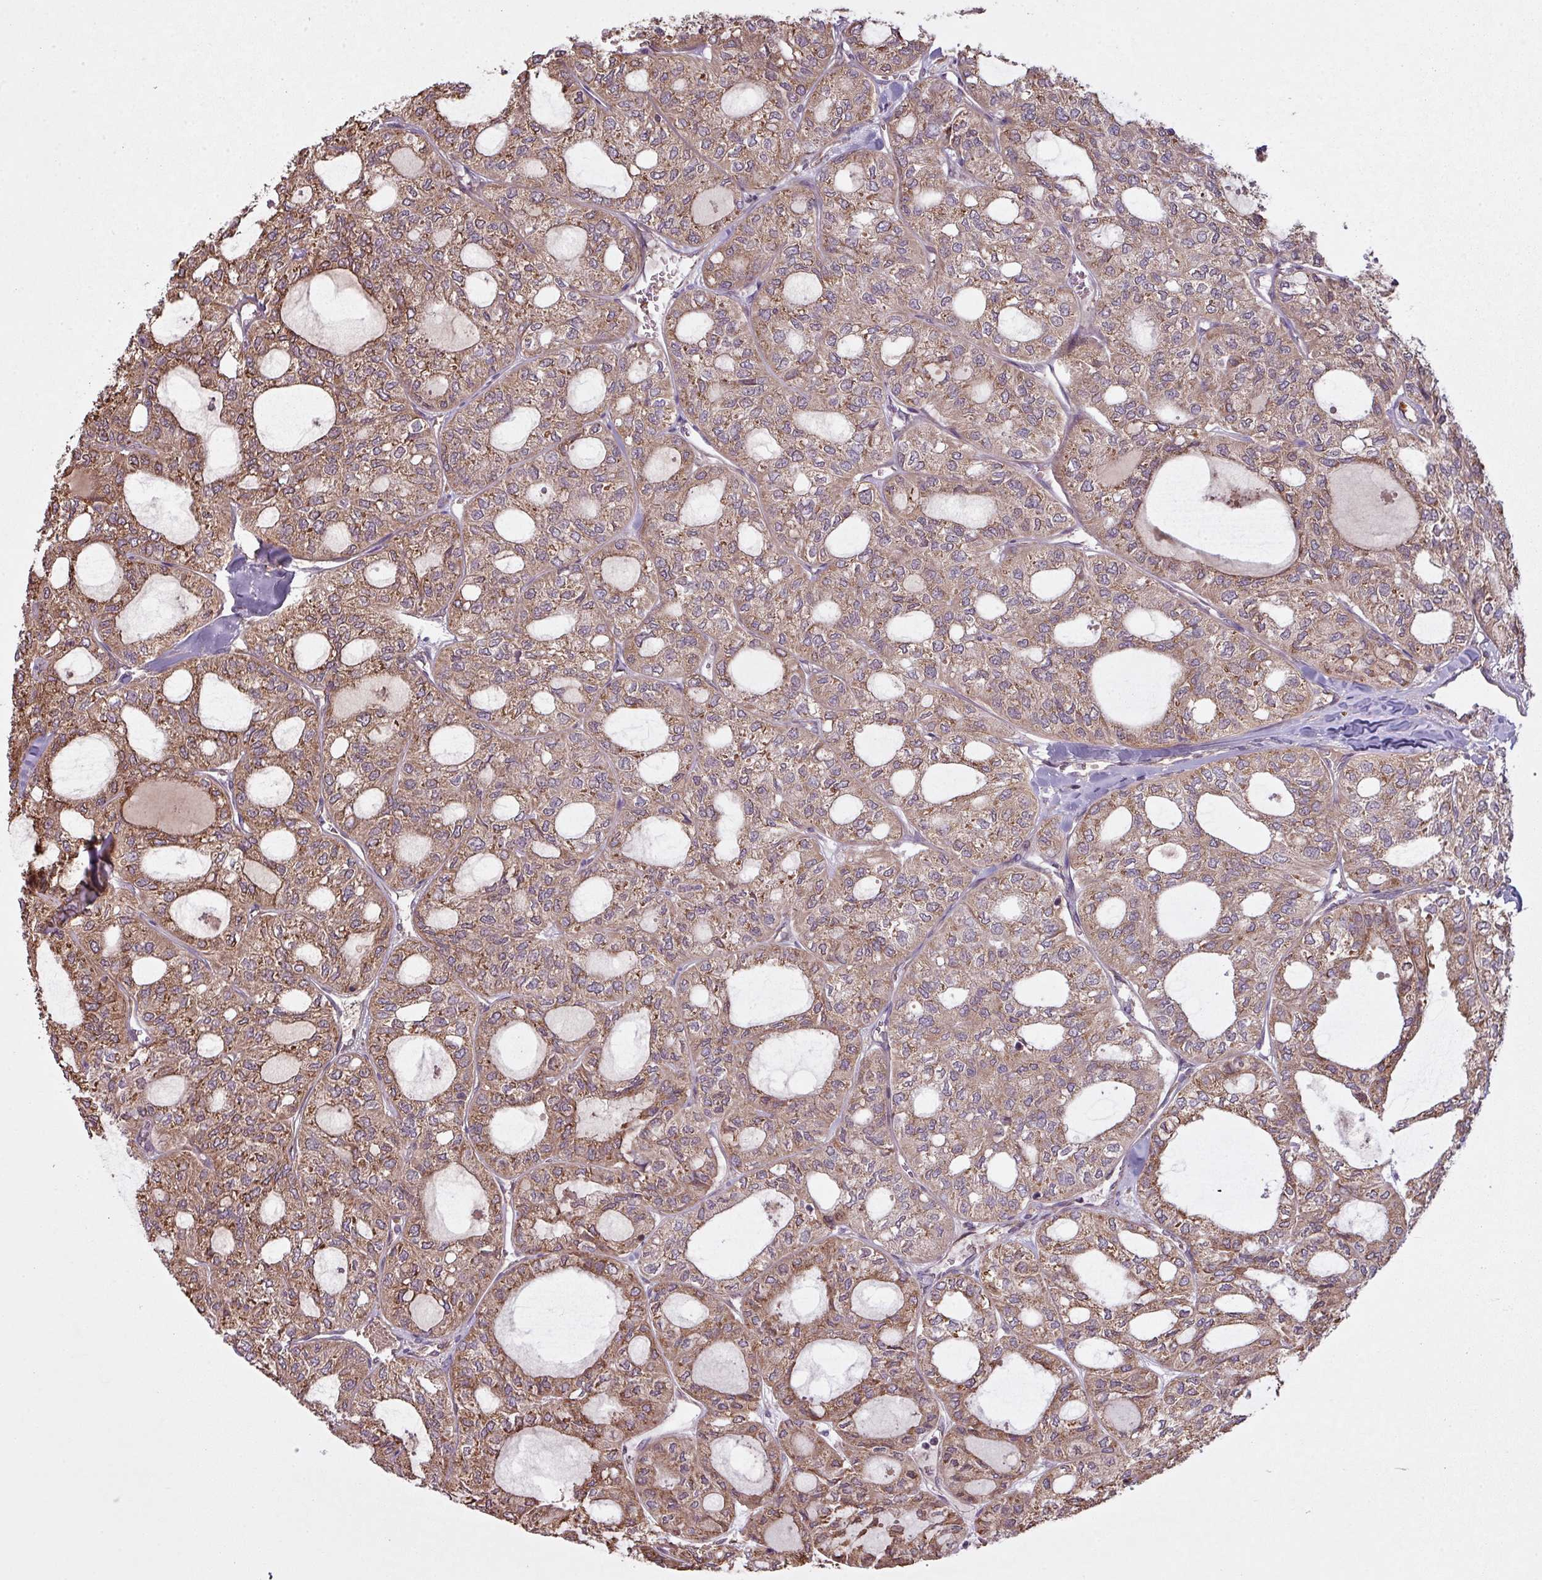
{"staining": {"intensity": "weak", "quantity": "25%-75%", "location": "cytoplasmic/membranous"}, "tissue": "thyroid cancer", "cell_type": "Tumor cells", "image_type": "cancer", "snomed": [{"axis": "morphology", "description": "Follicular adenoma carcinoma, NOS"}, {"axis": "topography", "description": "Thyroid gland"}], "caption": "A high-resolution histopathology image shows IHC staining of thyroid follicular adenoma carcinoma, which demonstrates weak cytoplasmic/membranous staining in approximately 25%-75% of tumor cells.", "gene": "SNRNP25", "patient": {"sex": "male", "age": 75}}